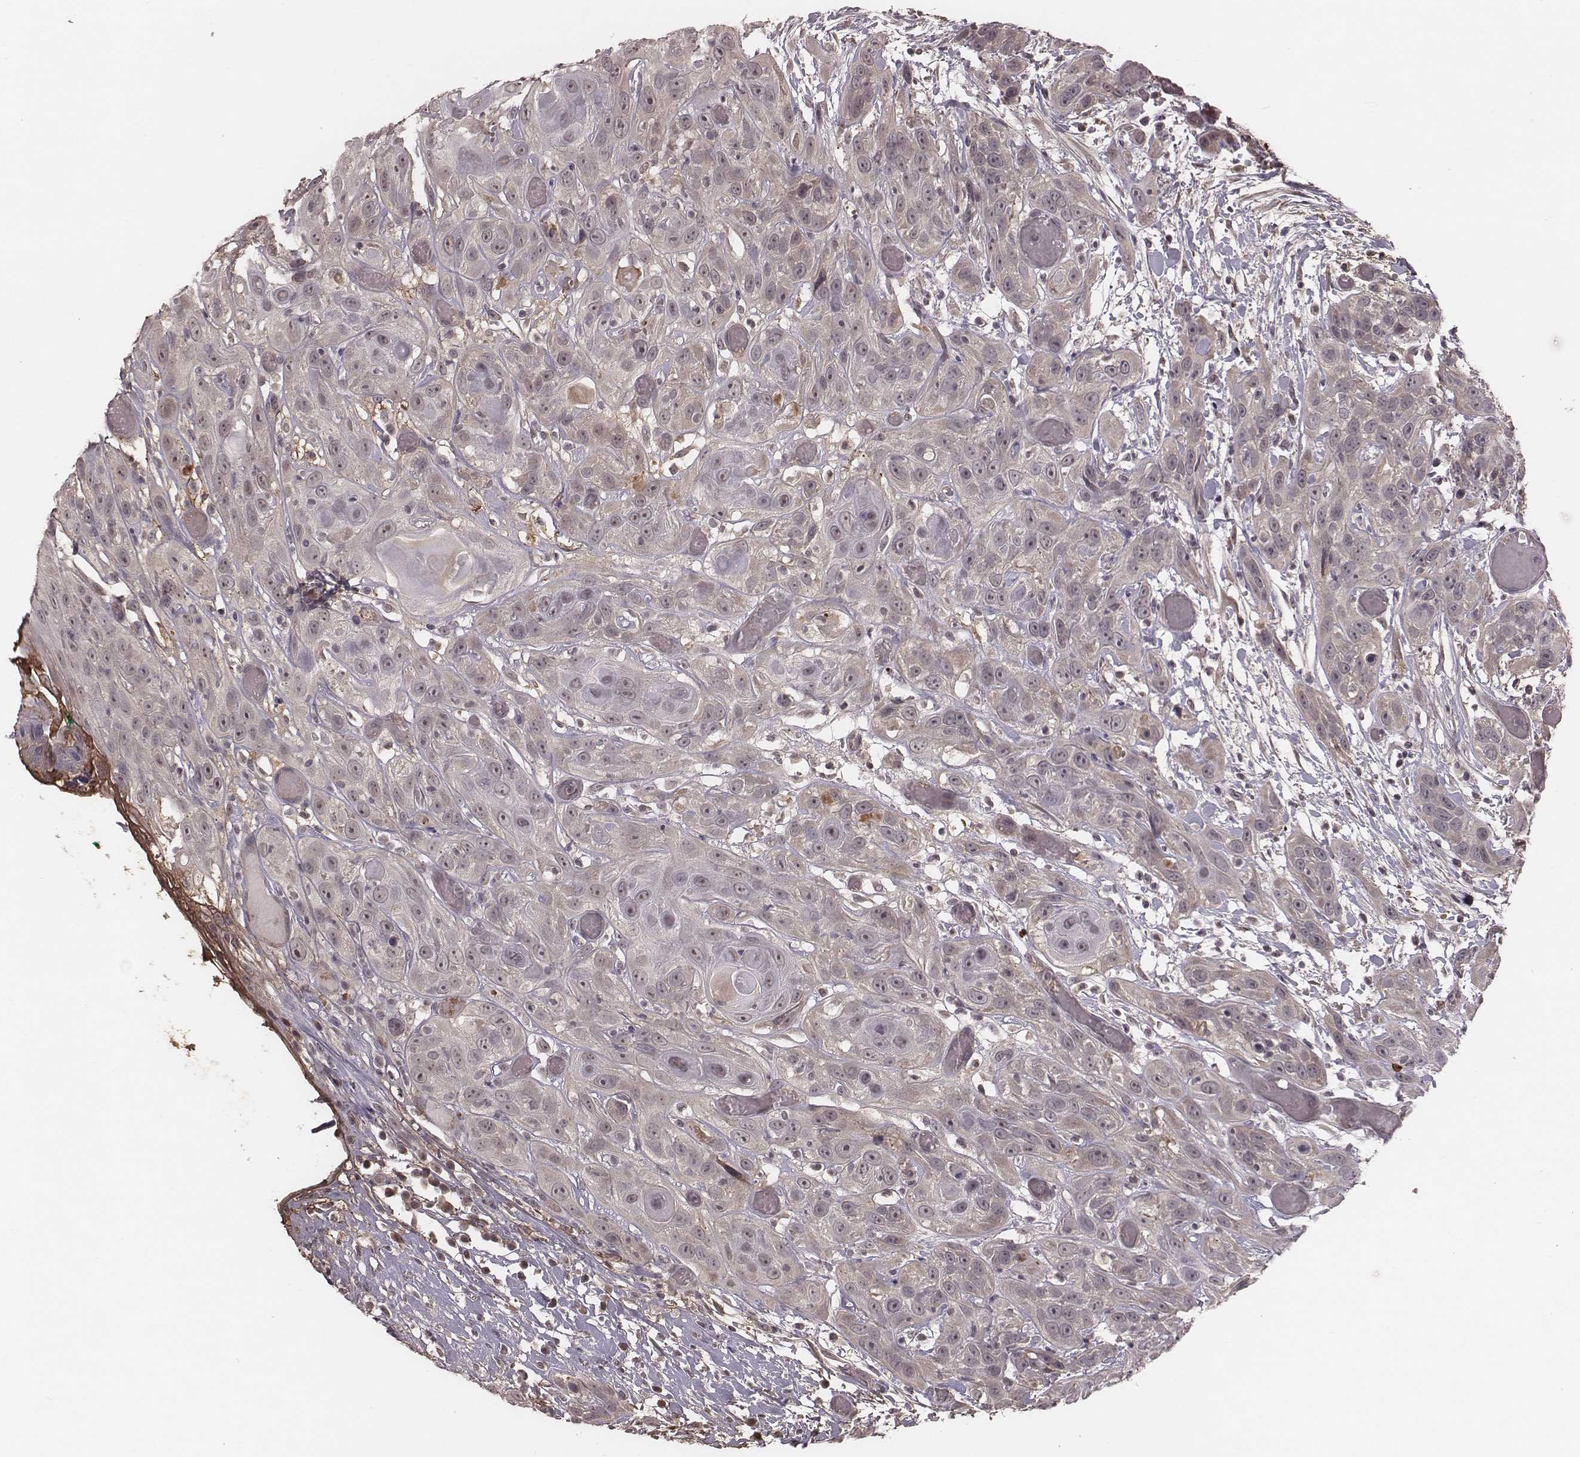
{"staining": {"intensity": "negative", "quantity": "none", "location": "none"}, "tissue": "head and neck cancer", "cell_type": "Tumor cells", "image_type": "cancer", "snomed": [{"axis": "morphology", "description": "Normal tissue, NOS"}, {"axis": "morphology", "description": "Squamous cell carcinoma, NOS"}, {"axis": "topography", "description": "Oral tissue"}, {"axis": "topography", "description": "Salivary gland"}, {"axis": "topography", "description": "Head-Neck"}], "caption": "DAB (3,3'-diaminobenzidine) immunohistochemical staining of human head and neck squamous cell carcinoma exhibits no significant positivity in tumor cells. (Immunohistochemistry, brightfield microscopy, high magnification).", "gene": "IL5", "patient": {"sex": "female", "age": 62}}